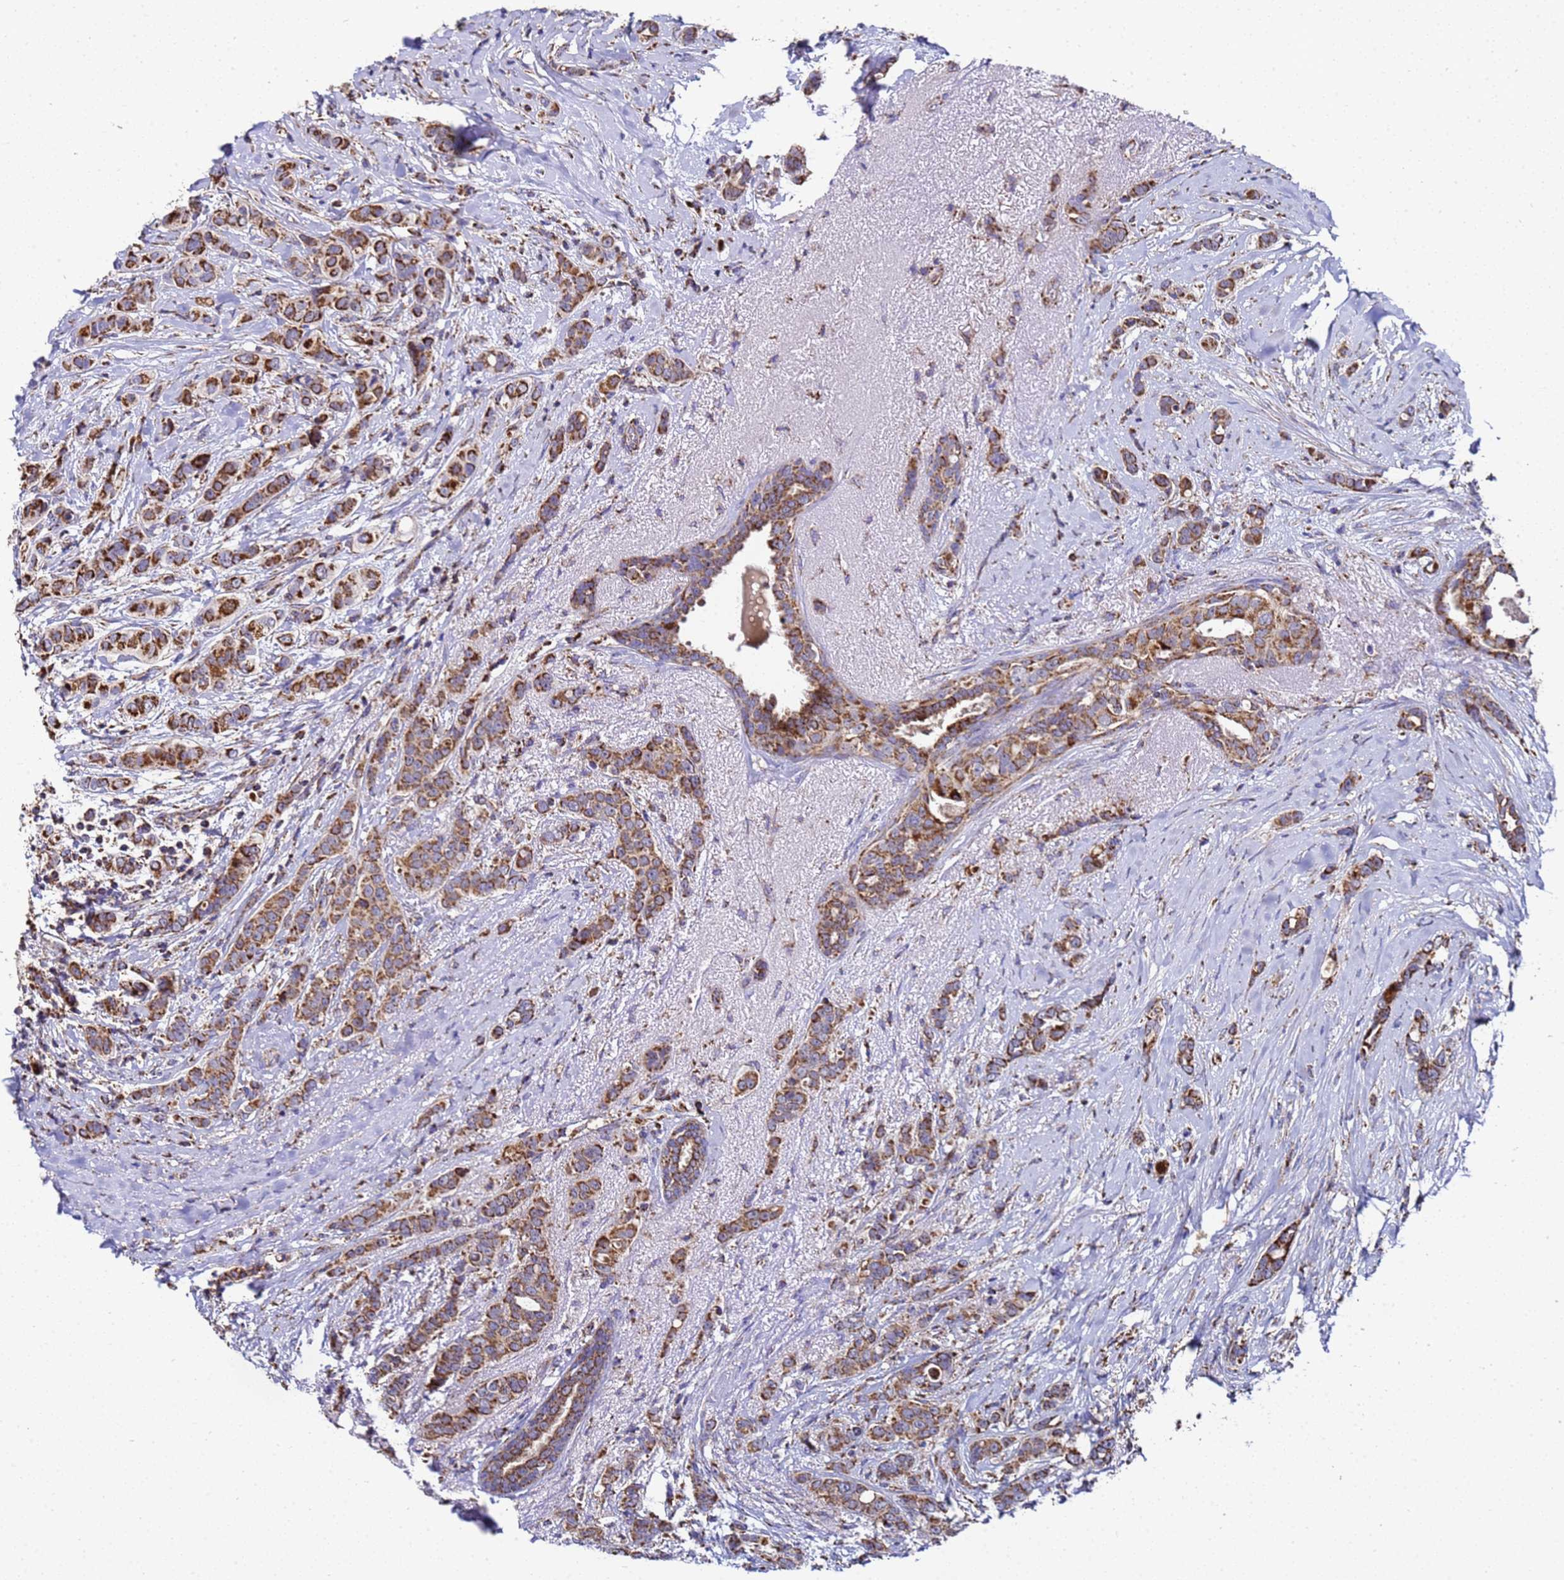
{"staining": {"intensity": "strong", "quantity": ">75%", "location": "cytoplasmic/membranous"}, "tissue": "breast cancer", "cell_type": "Tumor cells", "image_type": "cancer", "snomed": [{"axis": "morphology", "description": "Lobular carcinoma"}, {"axis": "topography", "description": "Breast"}], "caption": "An immunohistochemistry histopathology image of neoplastic tissue is shown. Protein staining in brown highlights strong cytoplasmic/membranous positivity in breast lobular carcinoma within tumor cells.", "gene": "MRPS12", "patient": {"sex": "female", "age": 51}}